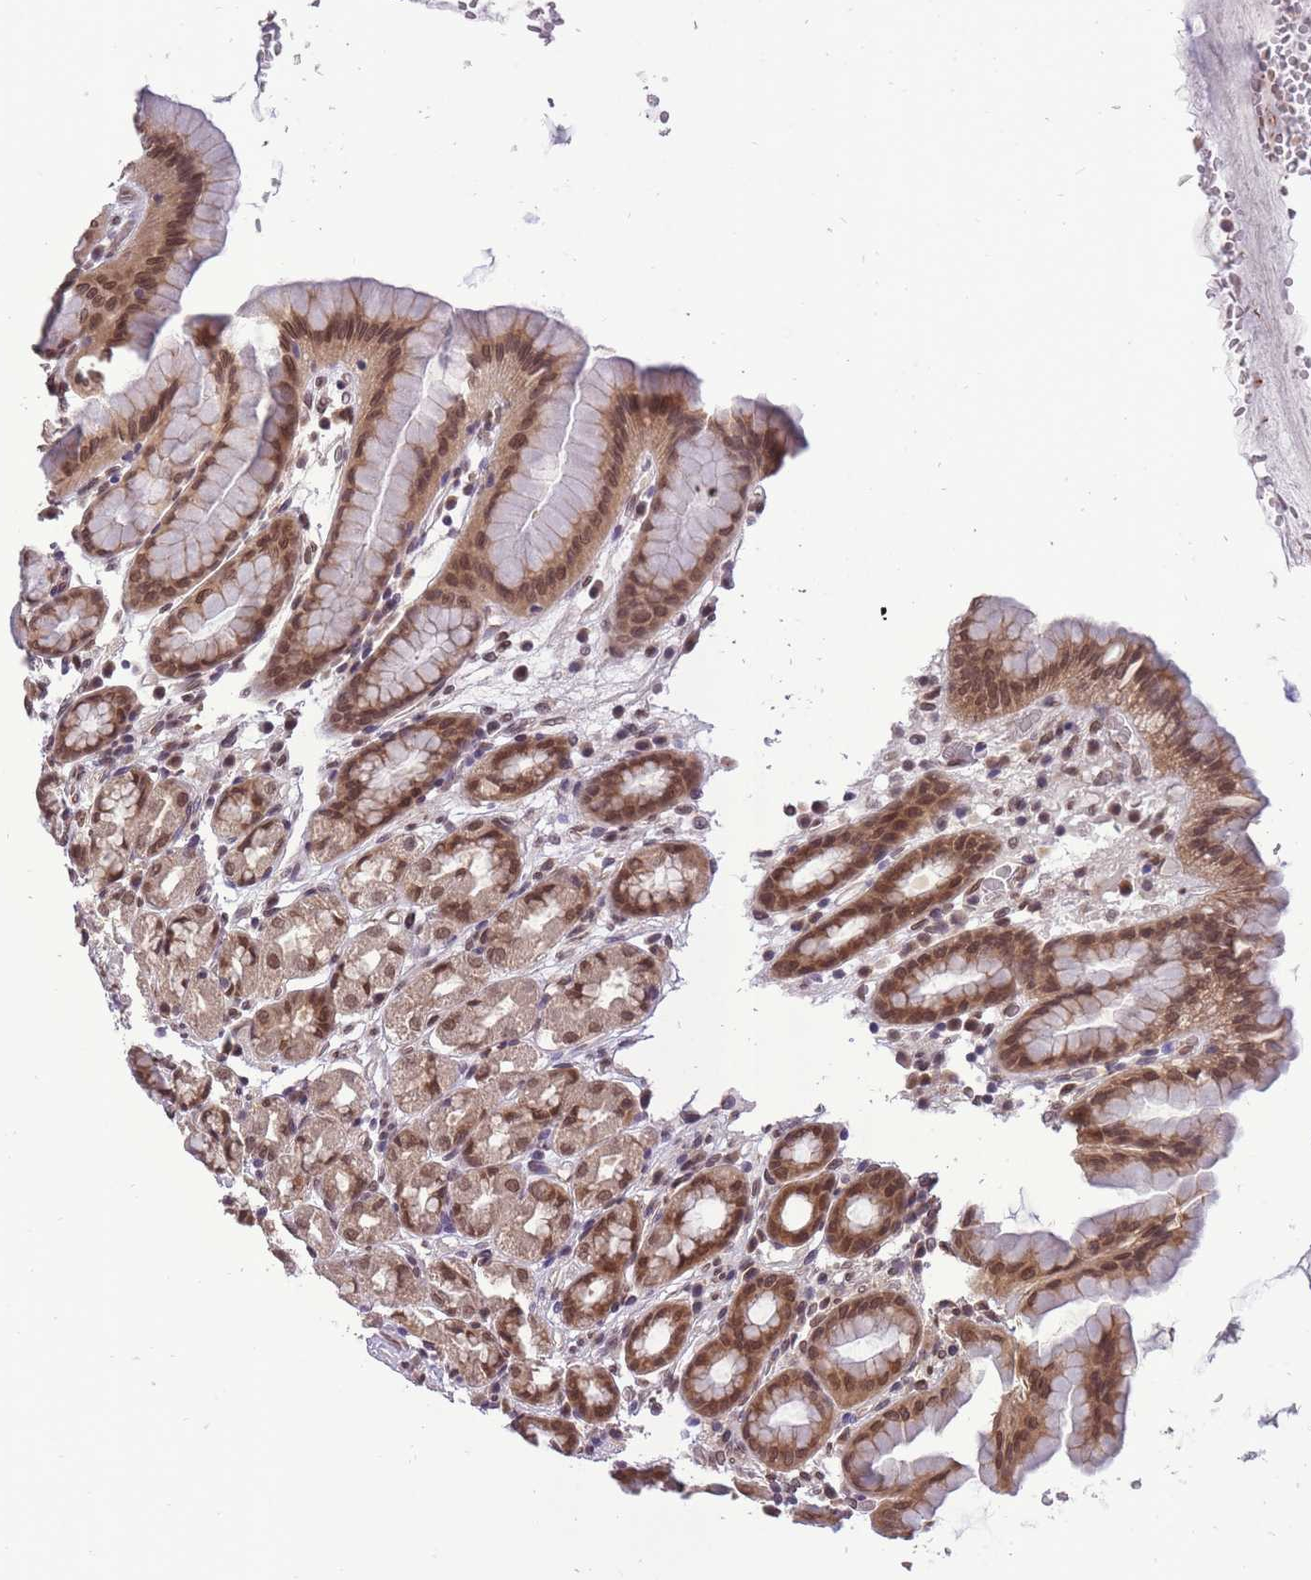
{"staining": {"intensity": "moderate", "quantity": ">75%", "location": "cytoplasmic/membranous,nuclear"}, "tissue": "stomach", "cell_type": "Glandular cells", "image_type": "normal", "snomed": [{"axis": "morphology", "description": "Normal tissue, NOS"}, {"axis": "topography", "description": "Stomach, upper"}, {"axis": "topography", "description": "Stomach, lower"}, {"axis": "topography", "description": "Small intestine"}], "caption": "IHC of unremarkable stomach shows medium levels of moderate cytoplasmic/membranous,nuclear staining in about >75% of glandular cells.", "gene": "CDIP1", "patient": {"sex": "male", "age": 68}}